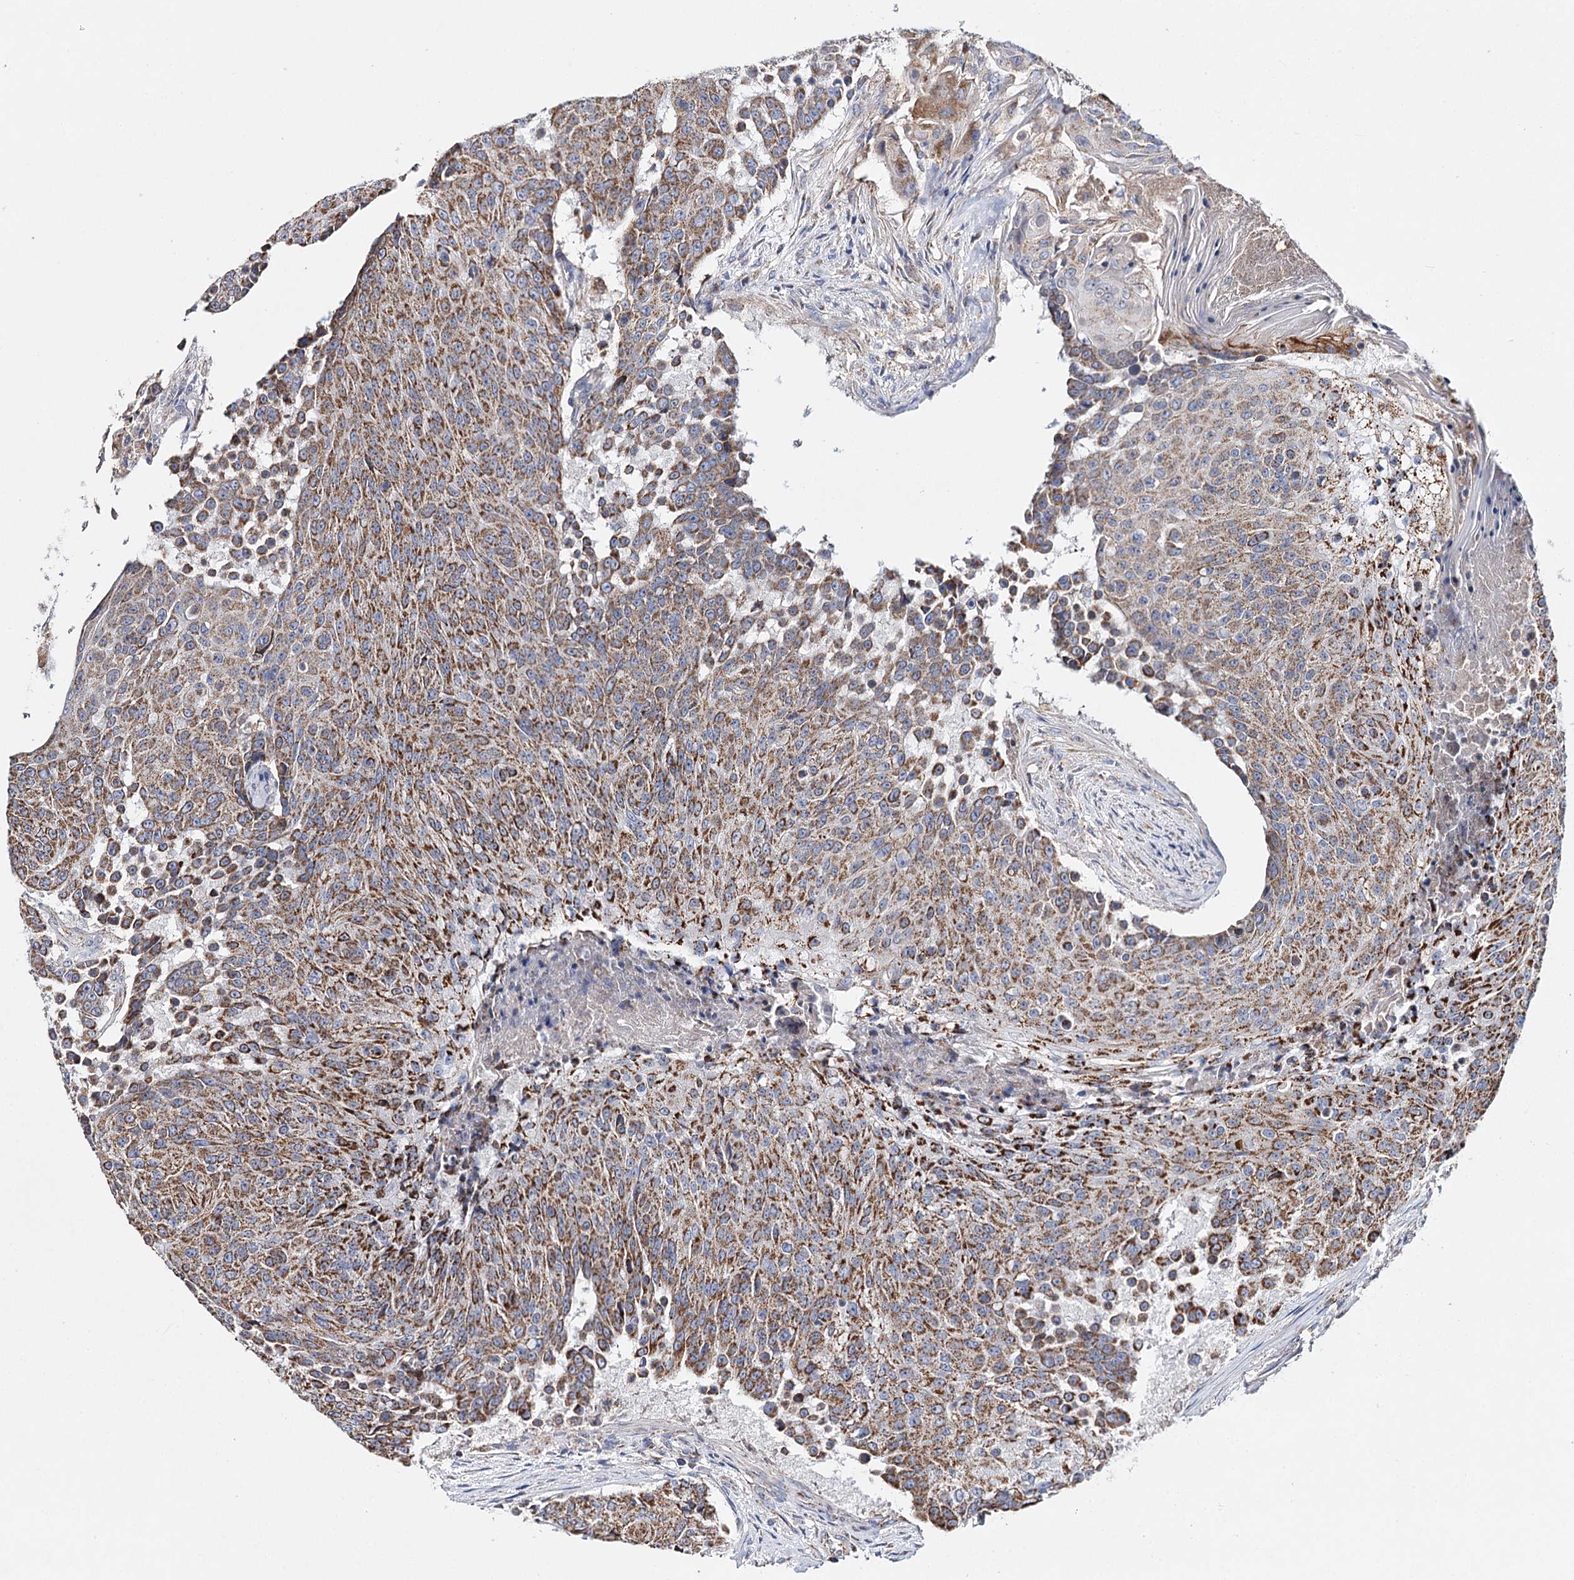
{"staining": {"intensity": "moderate", "quantity": ">75%", "location": "cytoplasmic/membranous"}, "tissue": "urothelial cancer", "cell_type": "Tumor cells", "image_type": "cancer", "snomed": [{"axis": "morphology", "description": "Urothelial carcinoma, High grade"}, {"axis": "topography", "description": "Urinary bladder"}], "caption": "Tumor cells demonstrate moderate cytoplasmic/membranous positivity in about >75% of cells in urothelial cancer. (Stains: DAB in brown, nuclei in blue, Microscopy: brightfield microscopy at high magnification).", "gene": "CFAP46", "patient": {"sex": "female", "age": 63}}